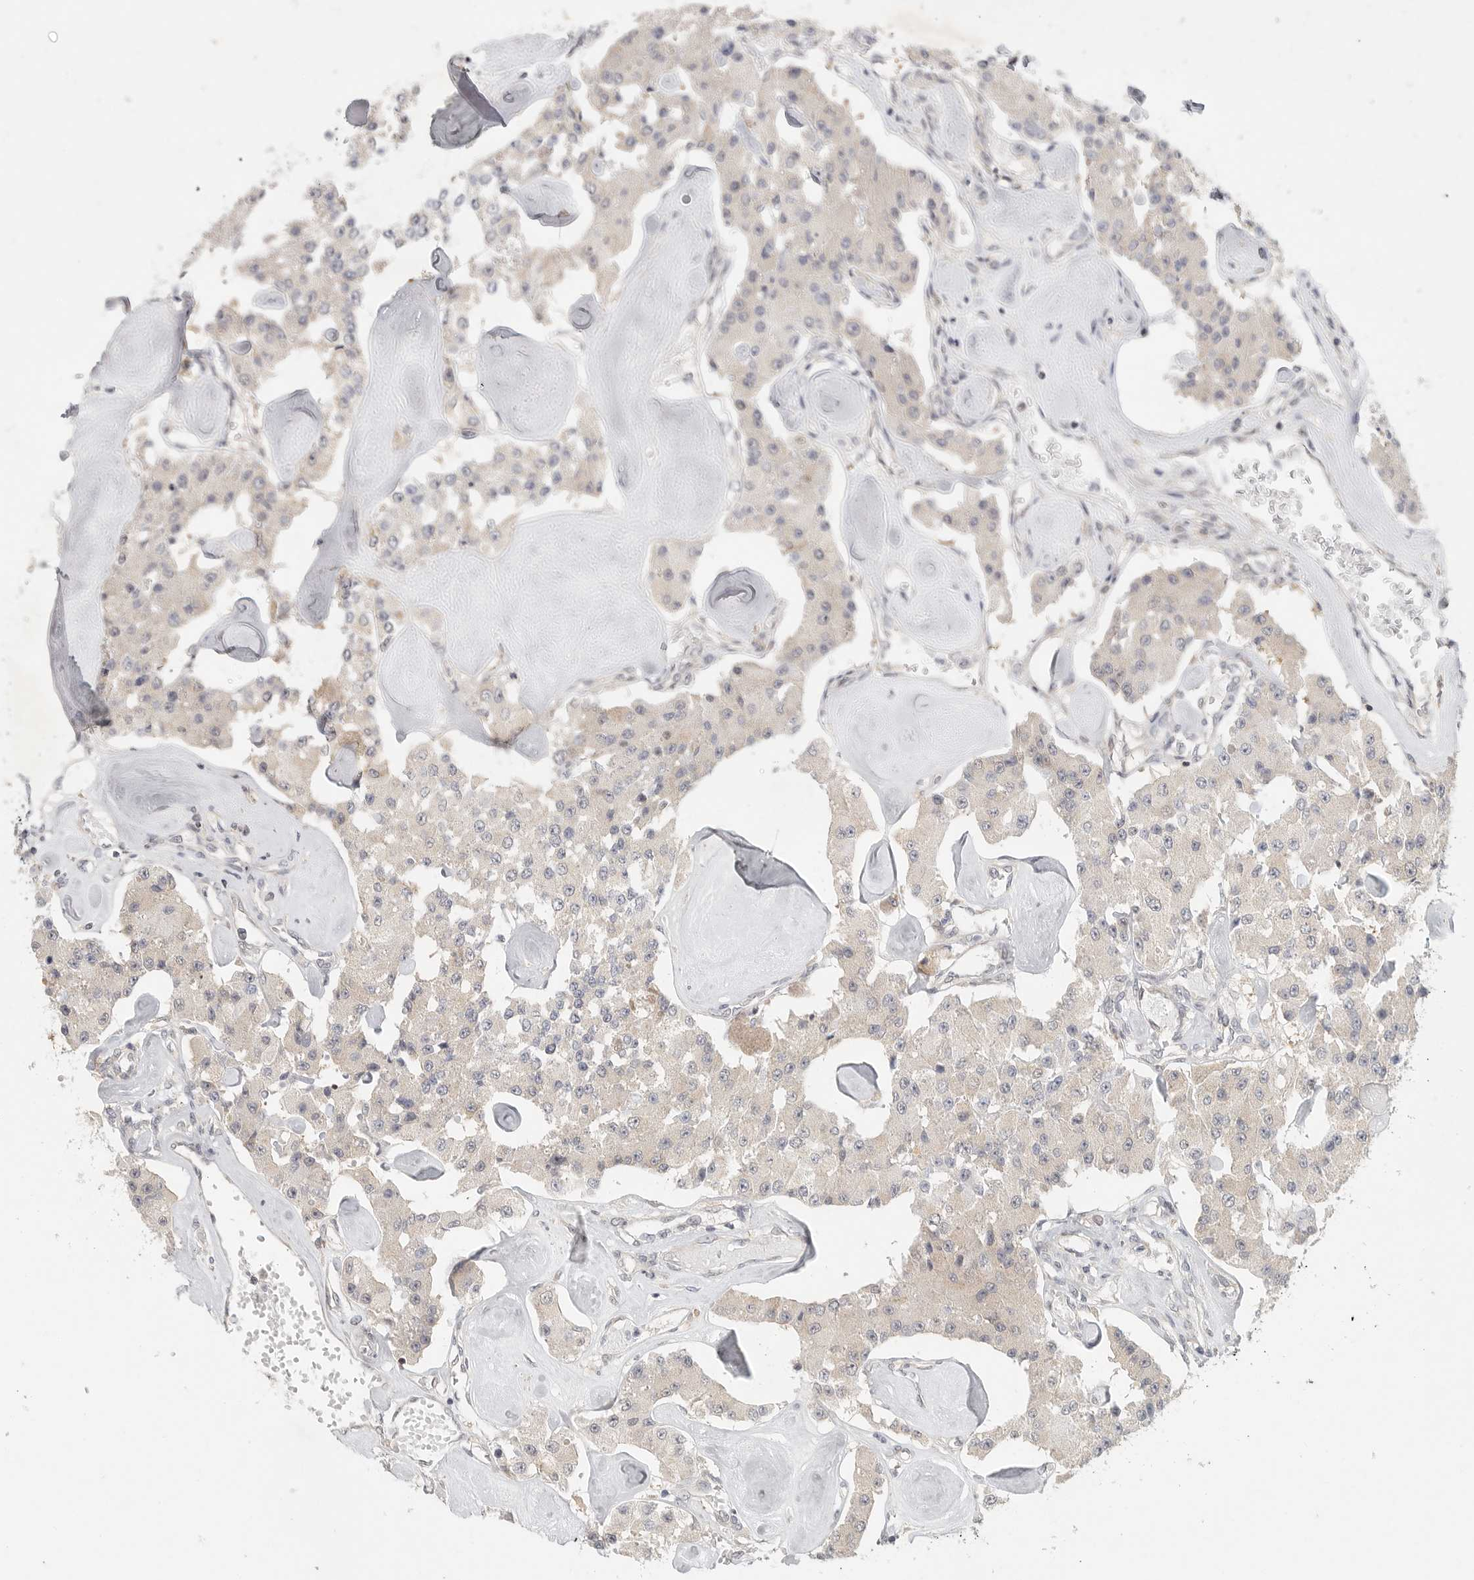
{"staining": {"intensity": "weak", "quantity": "<25%", "location": "cytoplasmic/membranous"}, "tissue": "carcinoid", "cell_type": "Tumor cells", "image_type": "cancer", "snomed": [{"axis": "morphology", "description": "Carcinoid, malignant, NOS"}, {"axis": "topography", "description": "Pancreas"}], "caption": "Immunohistochemical staining of carcinoid reveals no significant expression in tumor cells.", "gene": "HDAC6", "patient": {"sex": "male", "age": 41}}